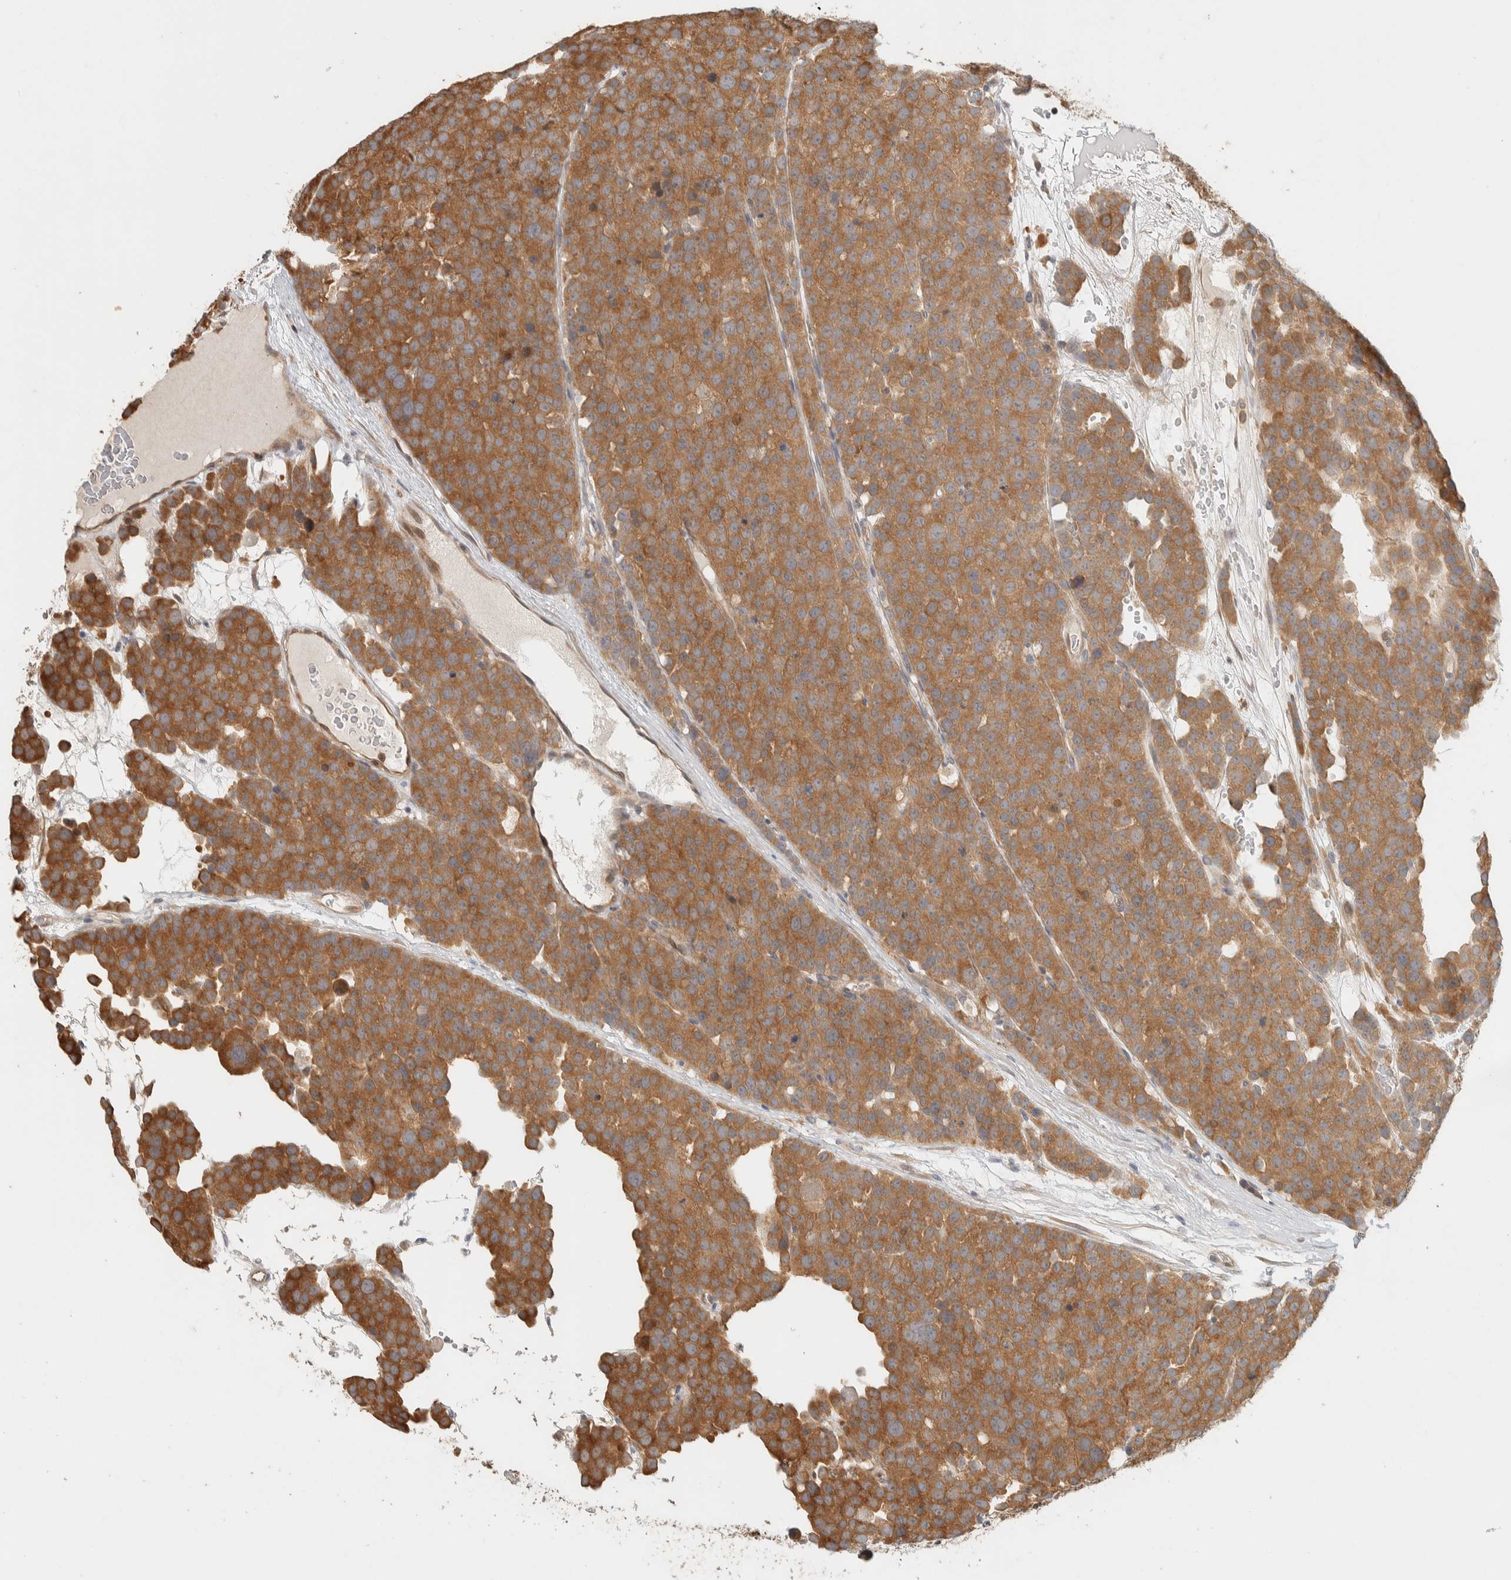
{"staining": {"intensity": "moderate", "quantity": ">75%", "location": "cytoplasmic/membranous"}, "tissue": "testis cancer", "cell_type": "Tumor cells", "image_type": "cancer", "snomed": [{"axis": "morphology", "description": "Seminoma, NOS"}, {"axis": "topography", "description": "Testis"}], "caption": "Protein expression by immunohistochemistry demonstrates moderate cytoplasmic/membranous expression in about >75% of tumor cells in testis seminoma.", "gene": "ADSS2", "patient": {"sex": "male", "age": 71}}